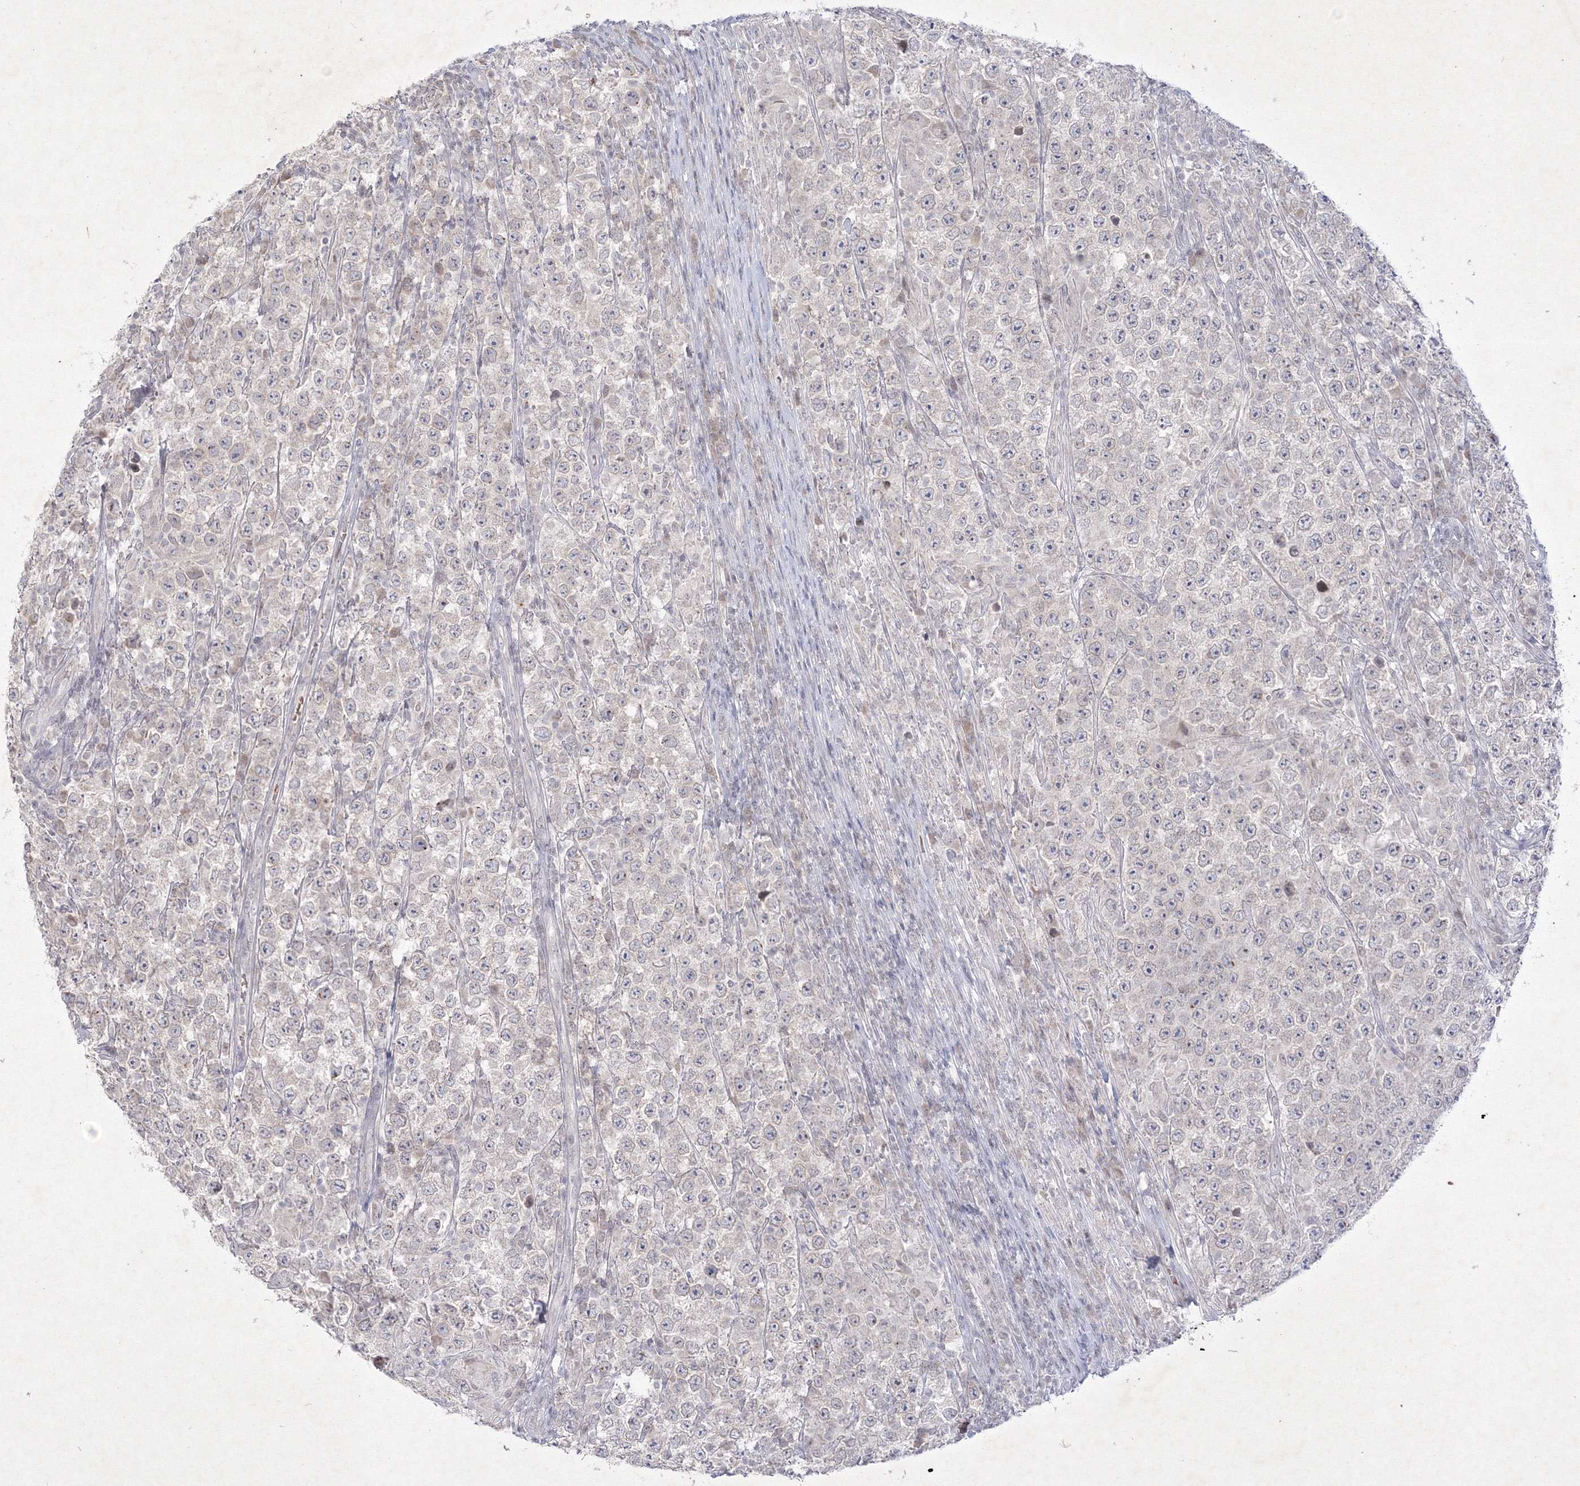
{"staining": {"intensity": "negative", "quantity": "none", "location": "none"}, "tissue": "testis cancer", "cell_type": "Tumor cells", "image_type": "cancer", "snomed": [{"axis": "morphology", "description": "Normal tissue, NOS"}, {"axis": "morphology", "description": "Urothelial carcinoma, High grade"}, {"axis": "morphology", "description": "Seminoma, NOS"}, {"axis": "morphology", "description": "Carcinoma, Embryonal, NOS"}, {"axis": "topography", "description": "Urinary bladder"}, {"axis": "topography", "description": "Testis"}], "caption": "This is a histopathology image of IHC staining of high-grade urothelial carcinoma (testis), which shows no positivity in tumor cells.", "gene": "NXPE3", "patient": {"sex": "male", "age": 41}}